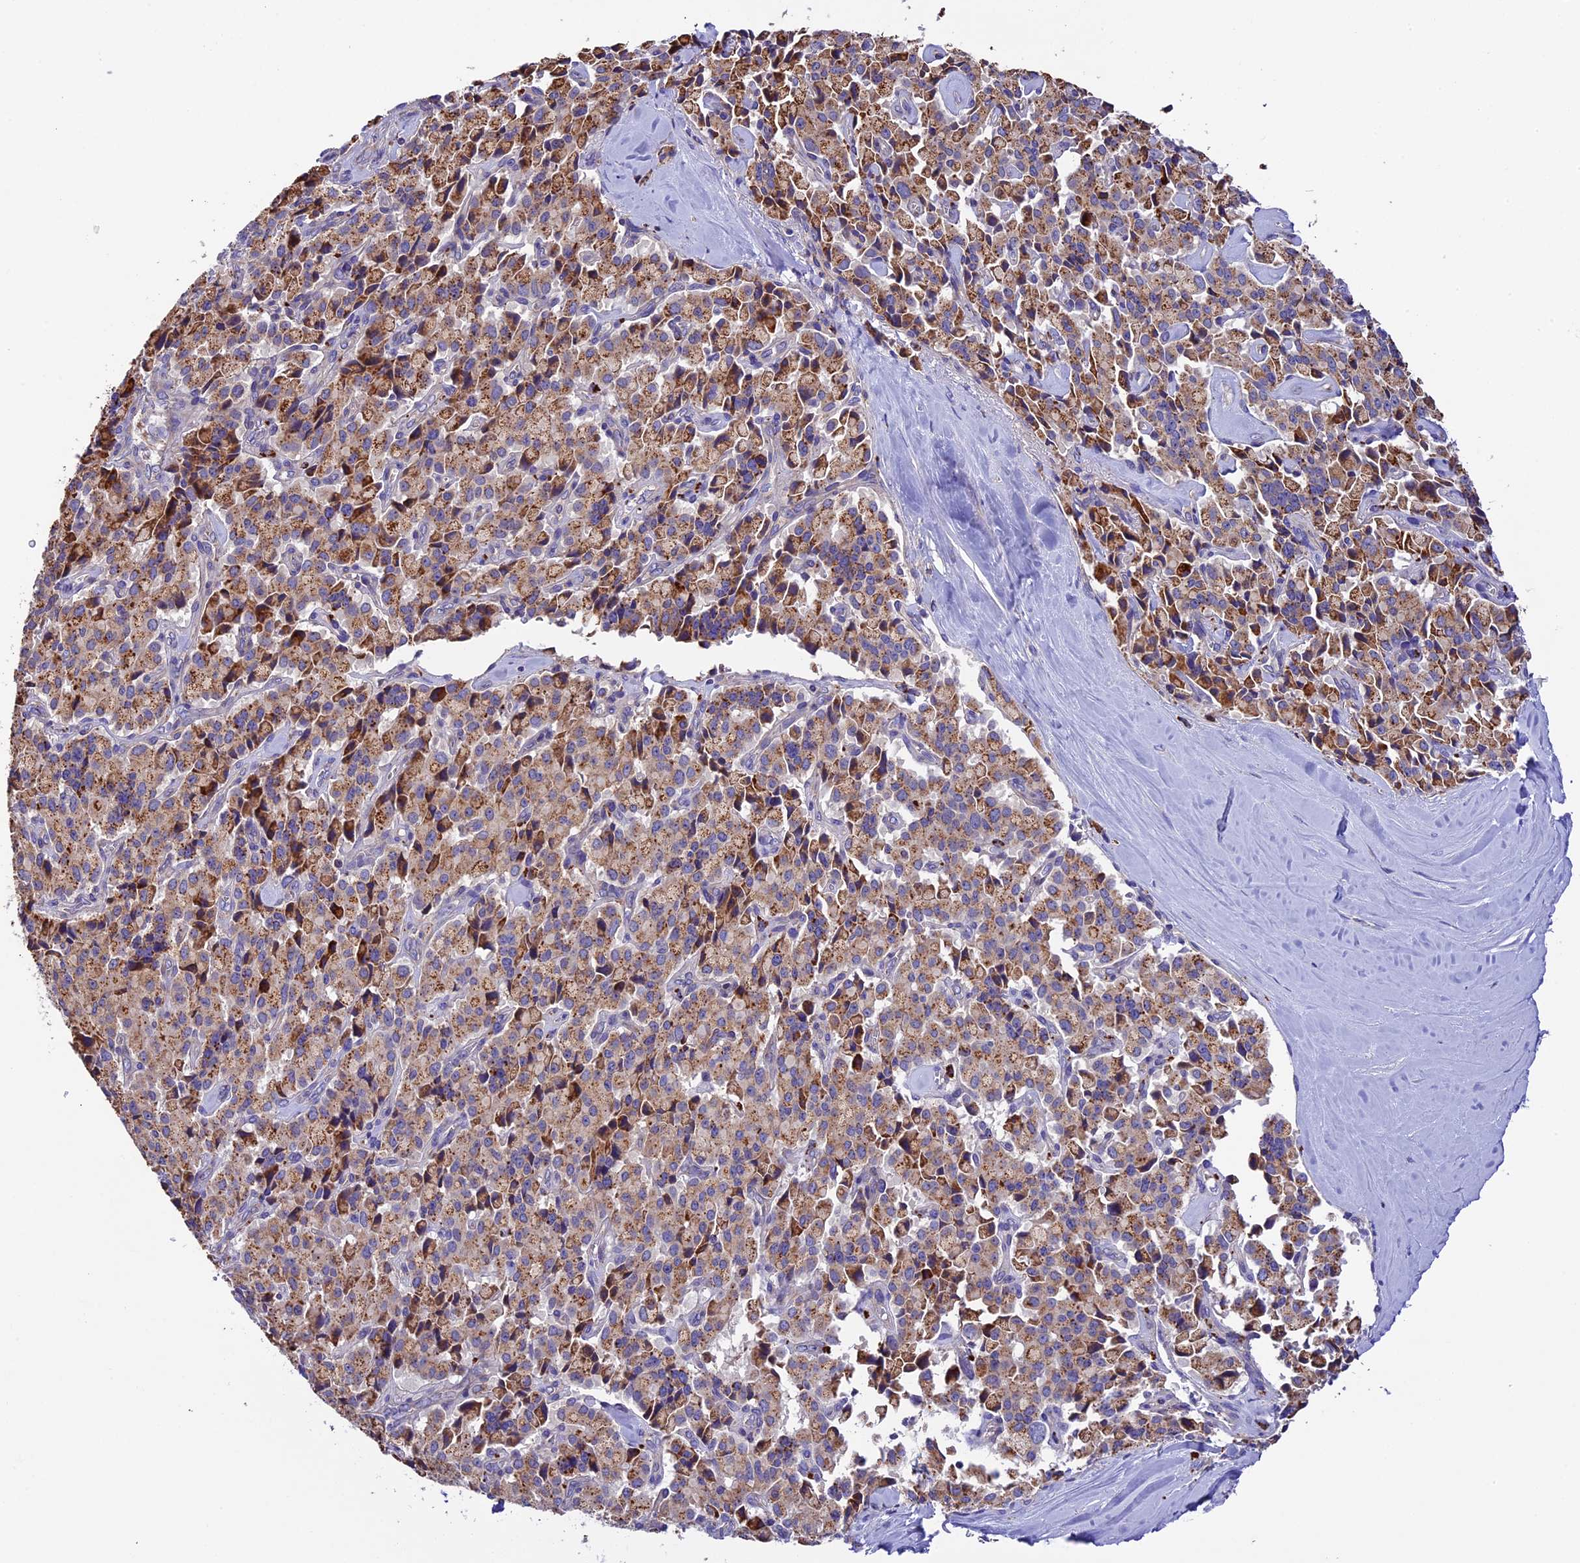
{"staining": {"intensity": "moderate", "quantity": ">75%", "location": "cytoplasmic/membranous"}, "tissue": "pancreatic cancer", "cell_type": "Tumor cells", "image_type": "cancer", "snomed": [{"axis": "morphology", "description": "Adenocarcinoma, NOS"}, {"axis": "topography", "description": "Pancreas"}], "caption": "Immunohistochemical staining of pancreatic cancer (adenocarcinoma) shows medium levels of moderate cytoplasmic/membranous positivity in about >75% of tumor cells.", "gene": "METTL22", "patient": {"sex": "male", "age": 65}}